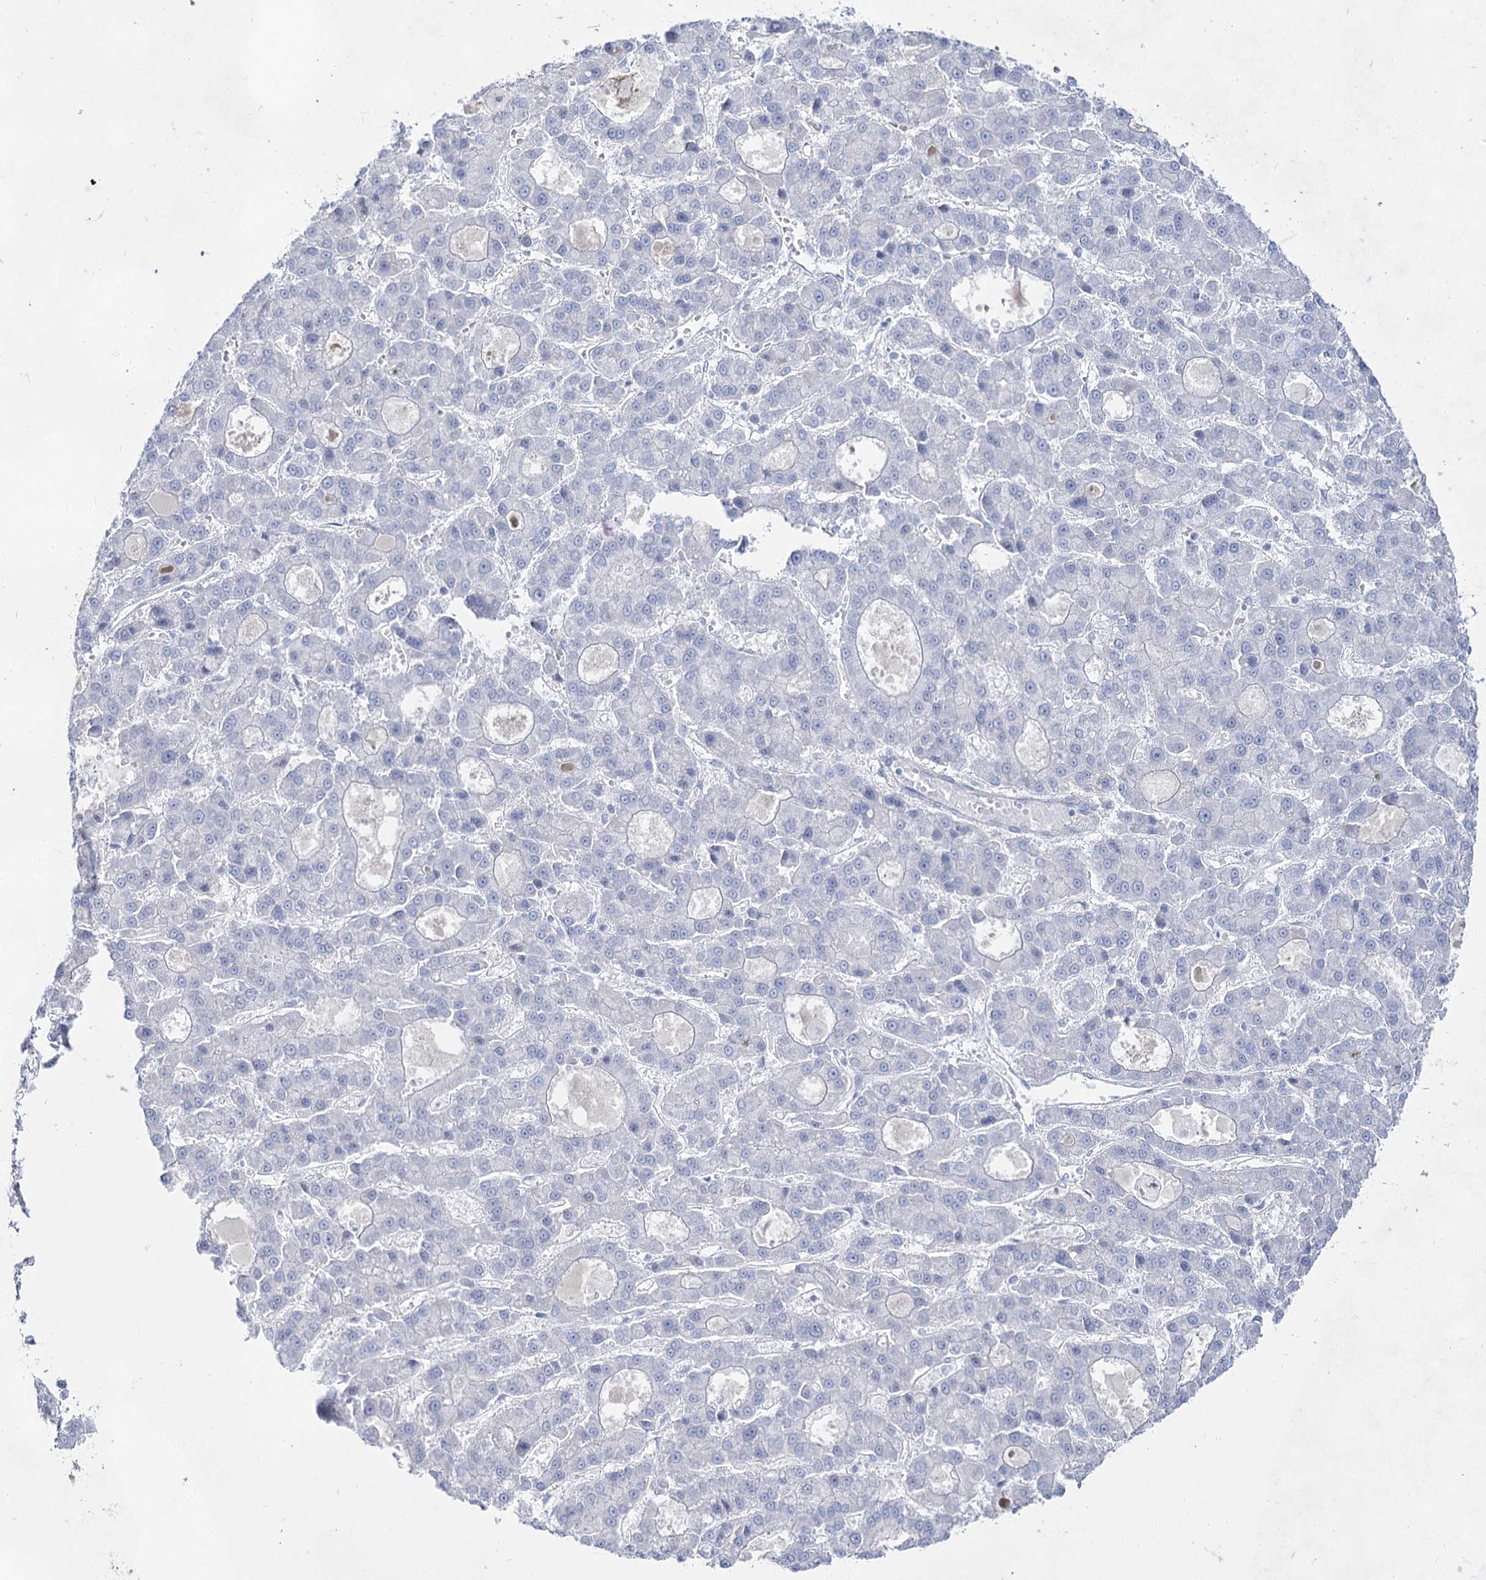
{"staining": {"intensity": "negative", "quantity": "none", "location": "none"}, "tissue": "liver cancer", "cell_type": "Tumor cells", "image_type": "cancer", "snomed": [{"axis": "morphology", "description": "Carcinoma, Hepatocellular, NOS"}, {"axis": "topography", "description": "Liver"}], "caption": "Immunohistochemistry (IHC) micrograph of human hepatocellular carcinoma (liver) stained for a protein (brown), which shows no expression in tumor cells.", "gene": "ACRV1", "patient": {"sex": "male", "age": 70}}